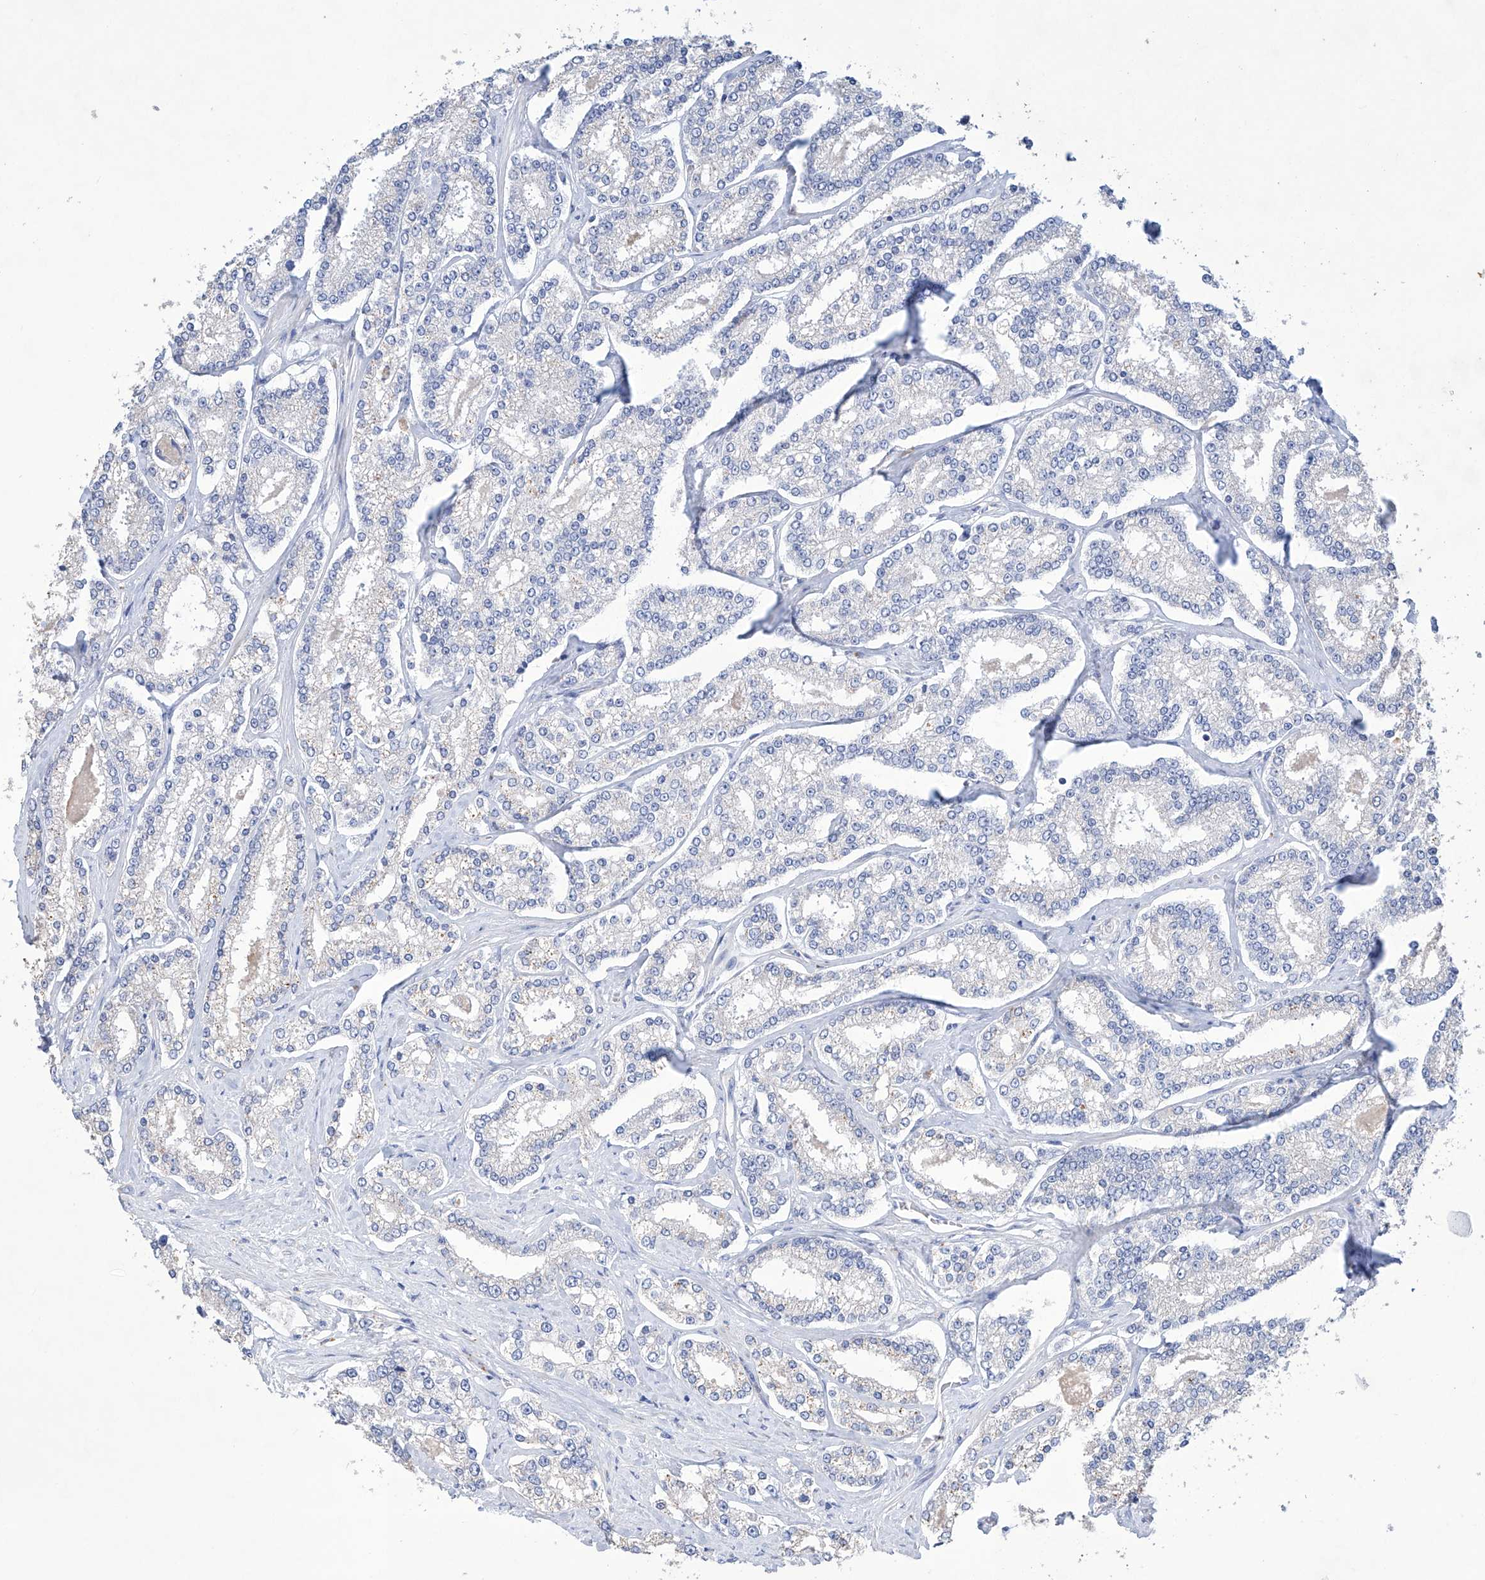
{"staining": {"intensity": "negative", "quantity": "none", "location": "none"}, "tissue": "prostate cancer", "cell_type": "Tumor cells", "image_type": "cancer", "snomed": [{"axis": "morphology", "description": "Normal tissue, NOS"}, {"axis": "morphology", "description": "Adenocarcinoma, High grade"}, {"axis": "topography", "description": "Prostate"}], "caption": "The IHC histopathology image has no significant expression in tumor cells of high-grade adenocarcinoma (prostate) tissue.", "gene": "AFG1L", "patient": {"sex": "male", "age": 83}}